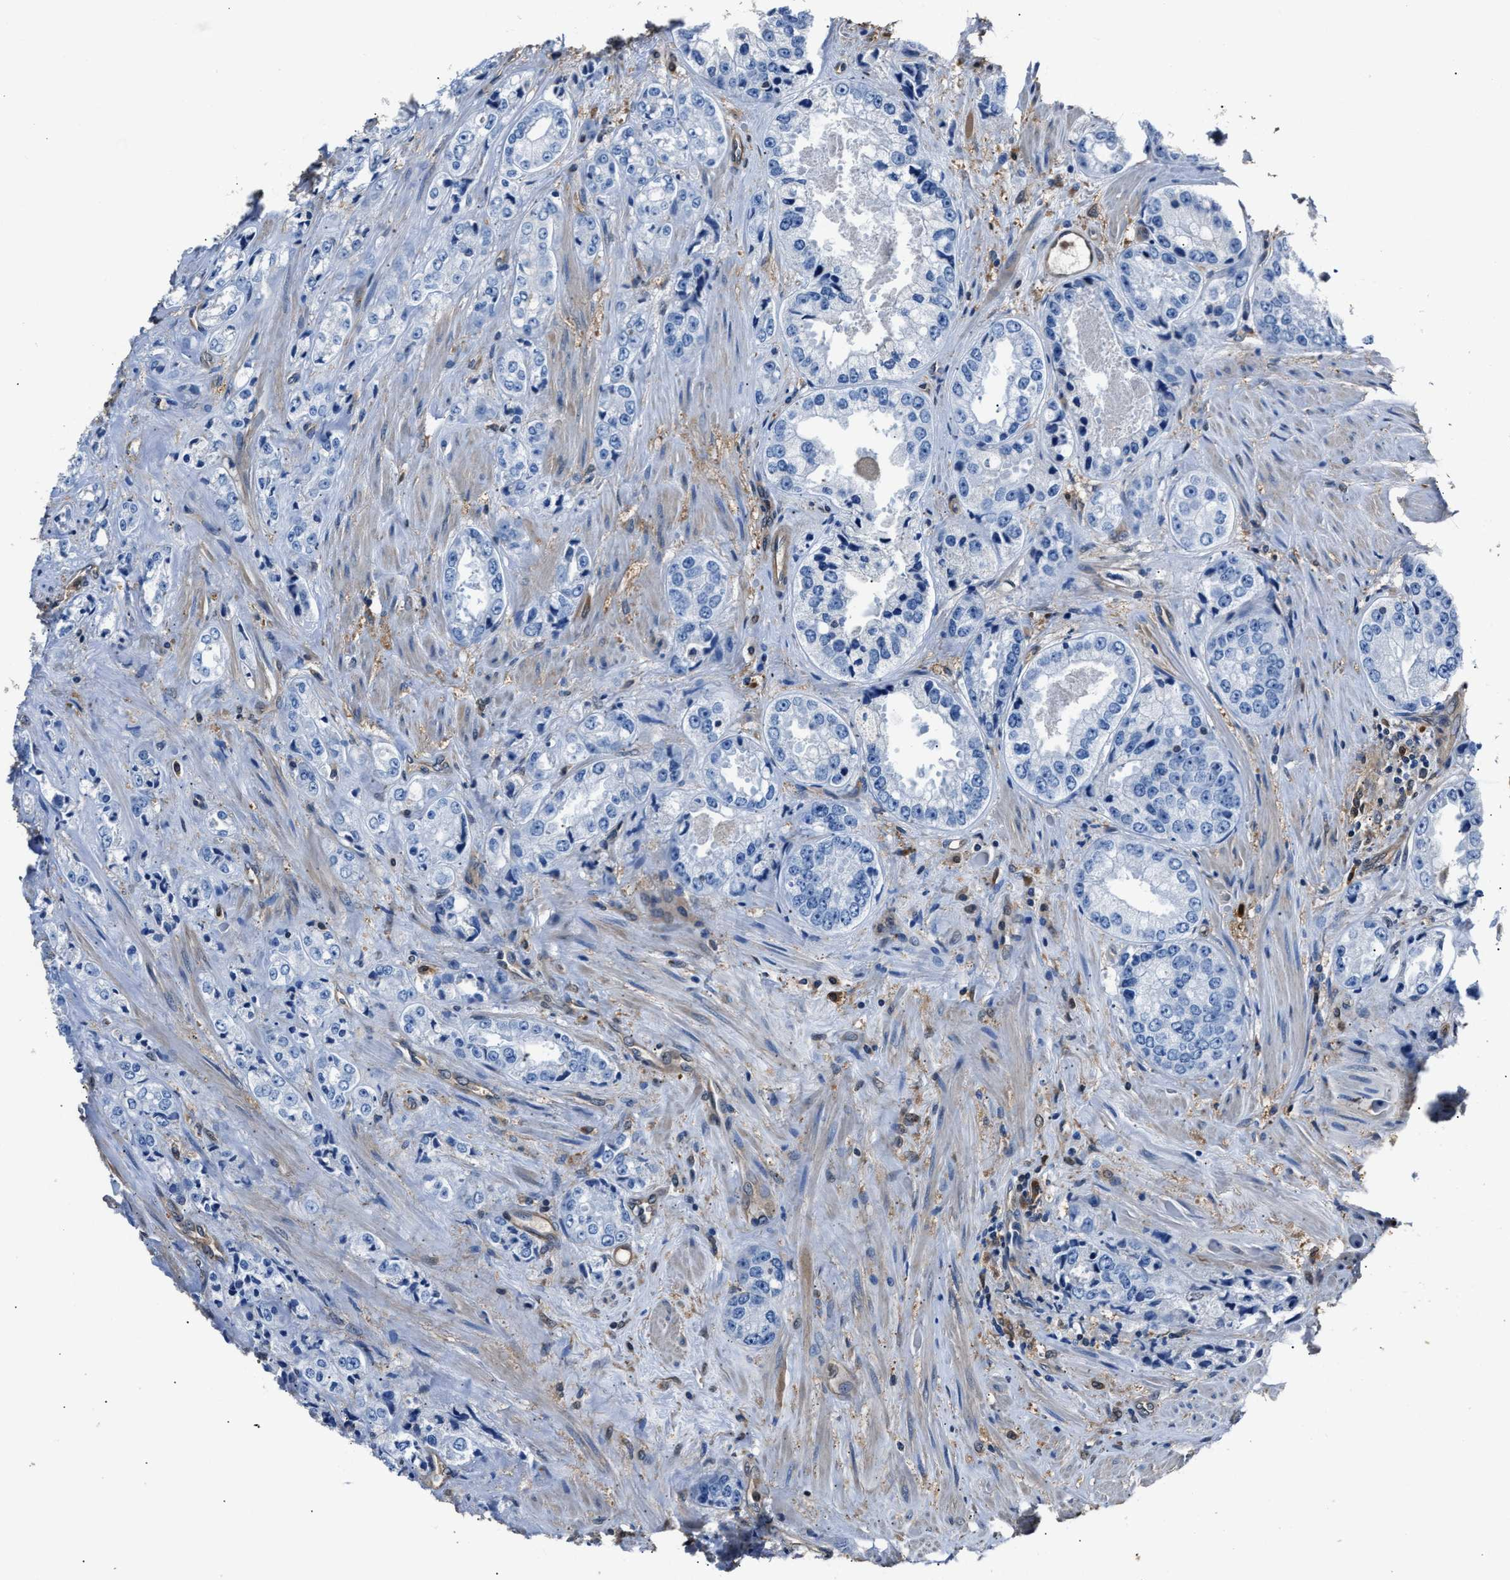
{"staining": {"intensity": "negative", "quantity": "none", "location": "none"}, "tissue": "prostate cancer", "cell_type": "Tumor cells", "image_type": "cancer", "snomed": [{"axis": "morphology", "description": "Adenocarcinoma, High grade"}, {"axis": "topography", "description": "Prostate"}], "caption": "Tumor cells show no significant positivity in prostate cancer (adenocarcinoma (high-grade)). (IHC, brightfield microscopy, high magnification).", "gene": "GSTP1", "patient": {"sex": "male", "age": 61}}